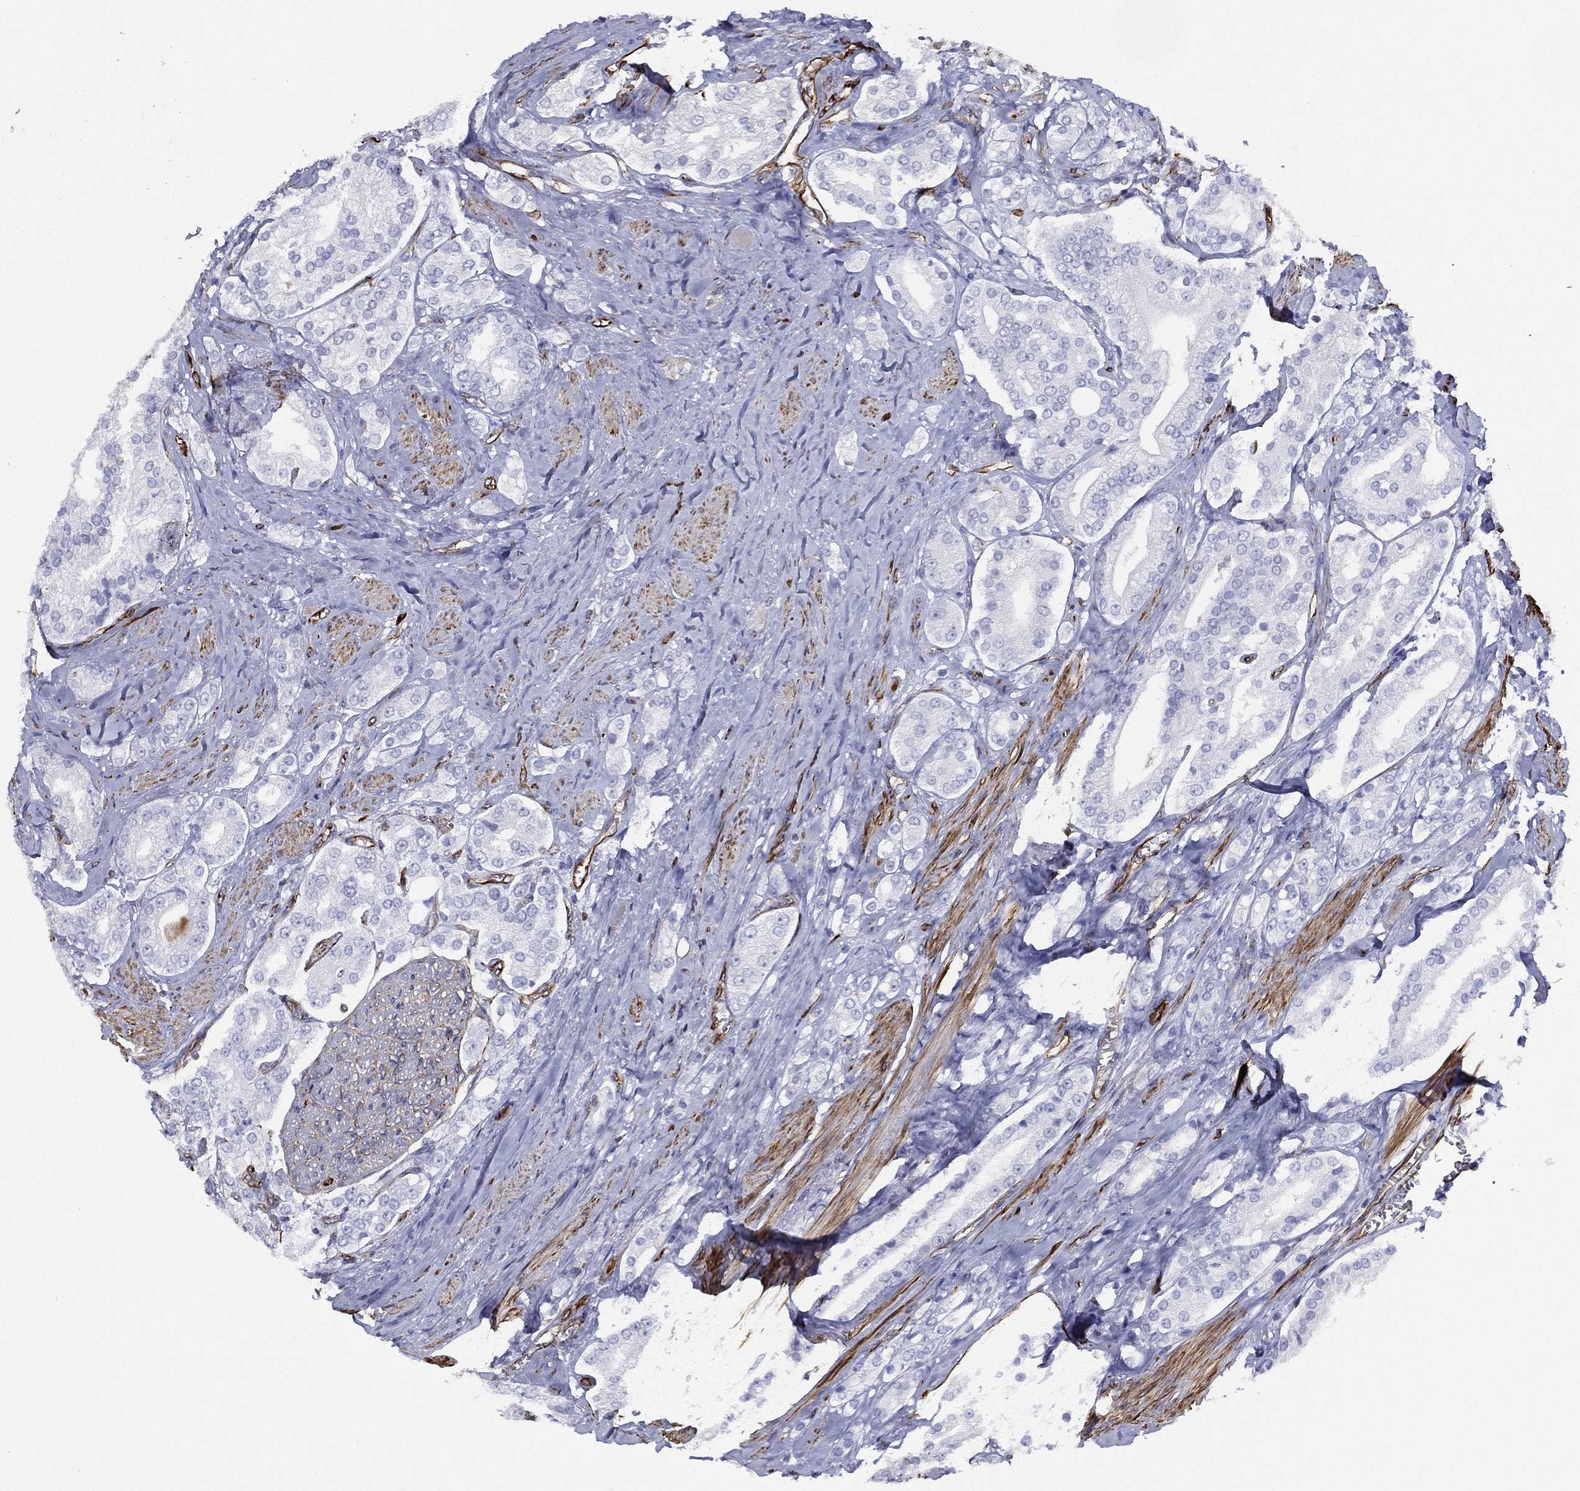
{"staining": {"intensity": "negative", "quantity": "none", "location": "none"}, "tissue": "prostate cancer", "cell_type": "Tumor cells", "image_type": "cancer", "snomed": [{"axis": "morphology", "description": "Adenocarcinoma, NOS"}, {"axis": "topography", "description": "Prostate and seminal vesicle, NOS"}, {"axis": "topography", "description": "Prostate"}], "caption": "Tumor cells show no significant expression in adenocarcinoma (prostate).", "gene": "MAS1", "patient": {"sex": "male", "age": 67}}